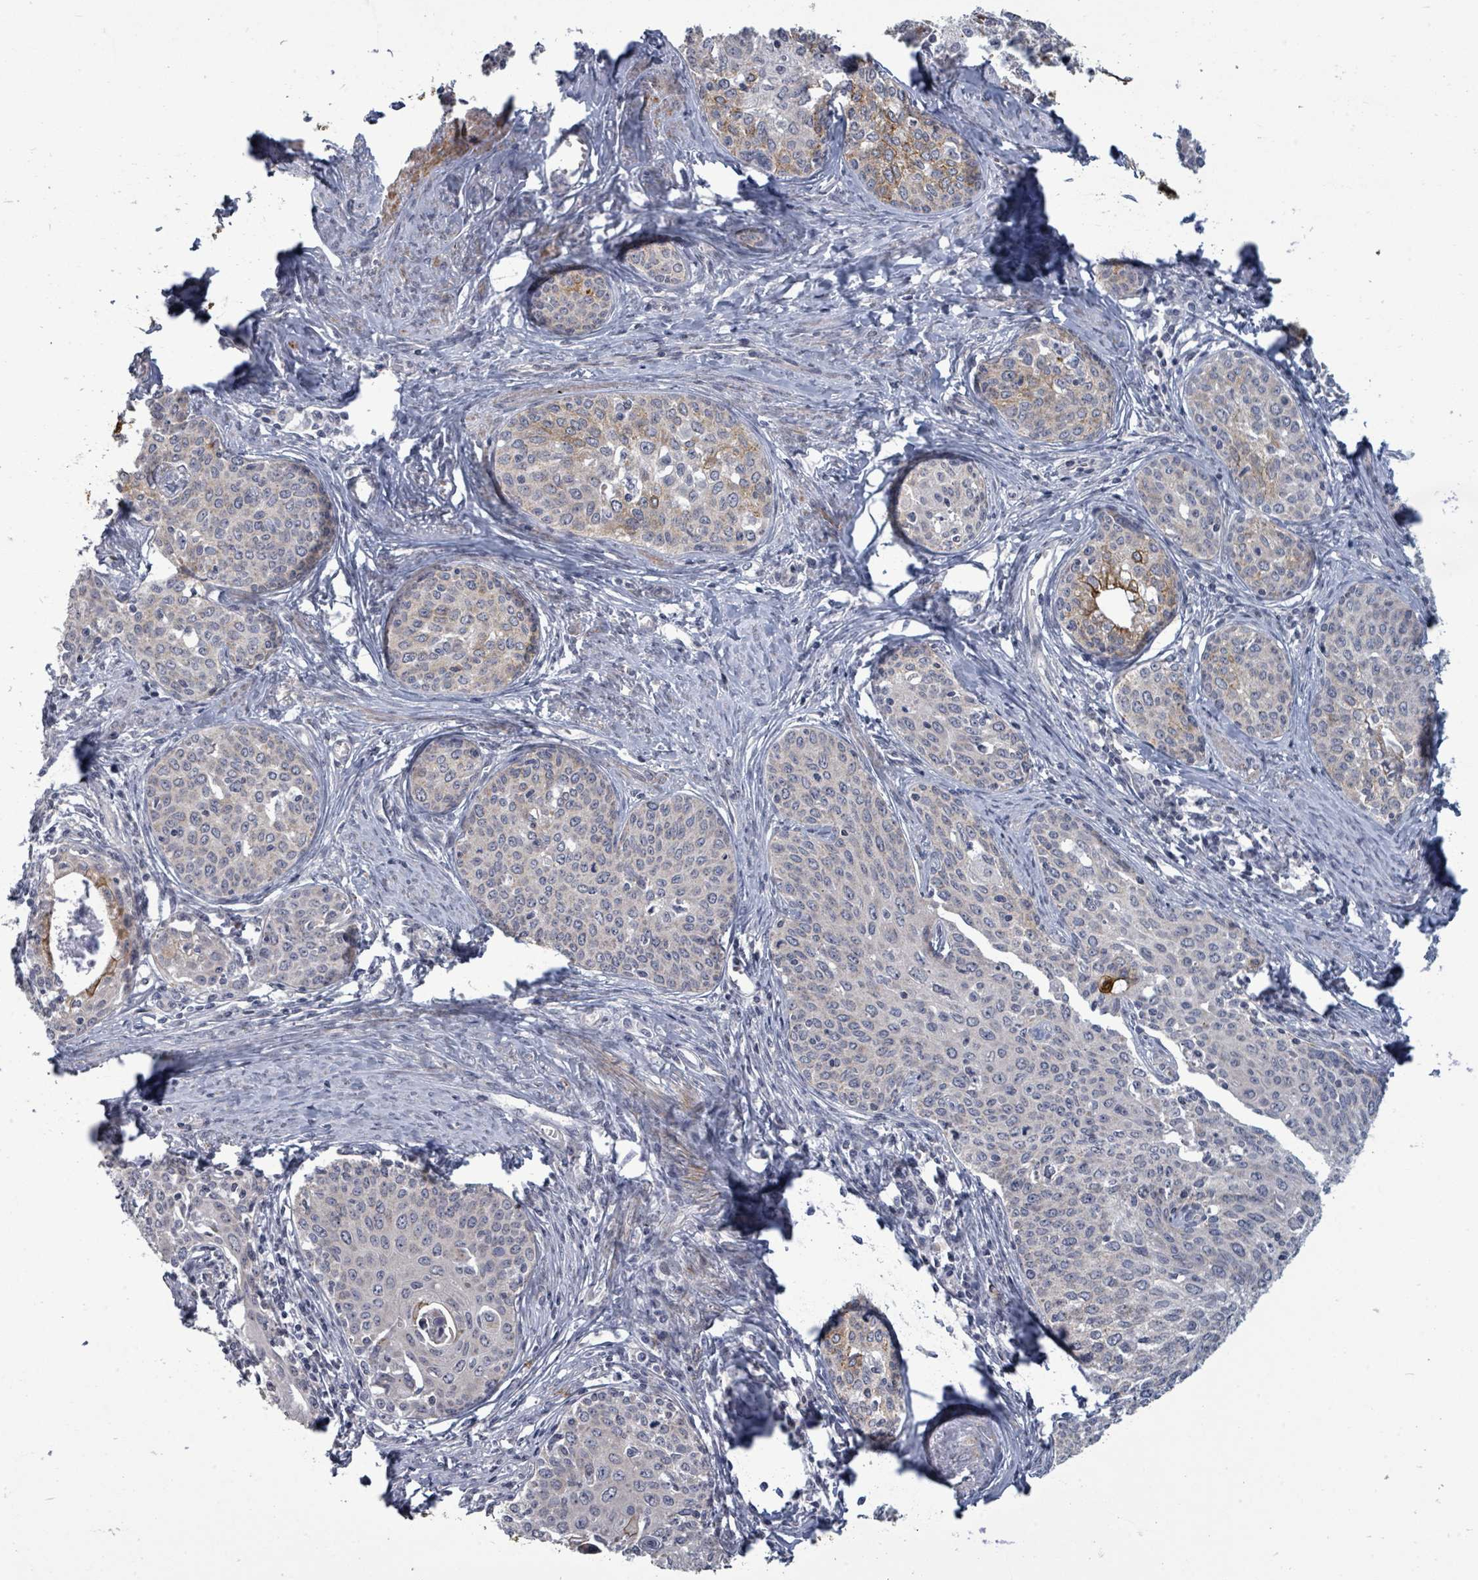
{"staining": {"intensity": "moderate", "quantity": "<25%", "location": "cytoplasmic/membranous"}, "tissue": "cervical cancer", "cell_type": "Tumor cells", "image_type": "cancer", "snomed": [{"axis": "morphology", "description": "Squamous cell carcinoma, NOS"}, {"axis": "morphology", "description": "Adenocarcinoma, NOS"}, {"axis": "topography", "description": "Cervix"}], "caption": "Tumor cells reveal low levels of moderate cytoplasmic/membranous staining in about <25% of cells in human cervical cancer (adenocarcinoma).", "gene": "PTPN20", "patient": {"sex": "female", "age": 52}}